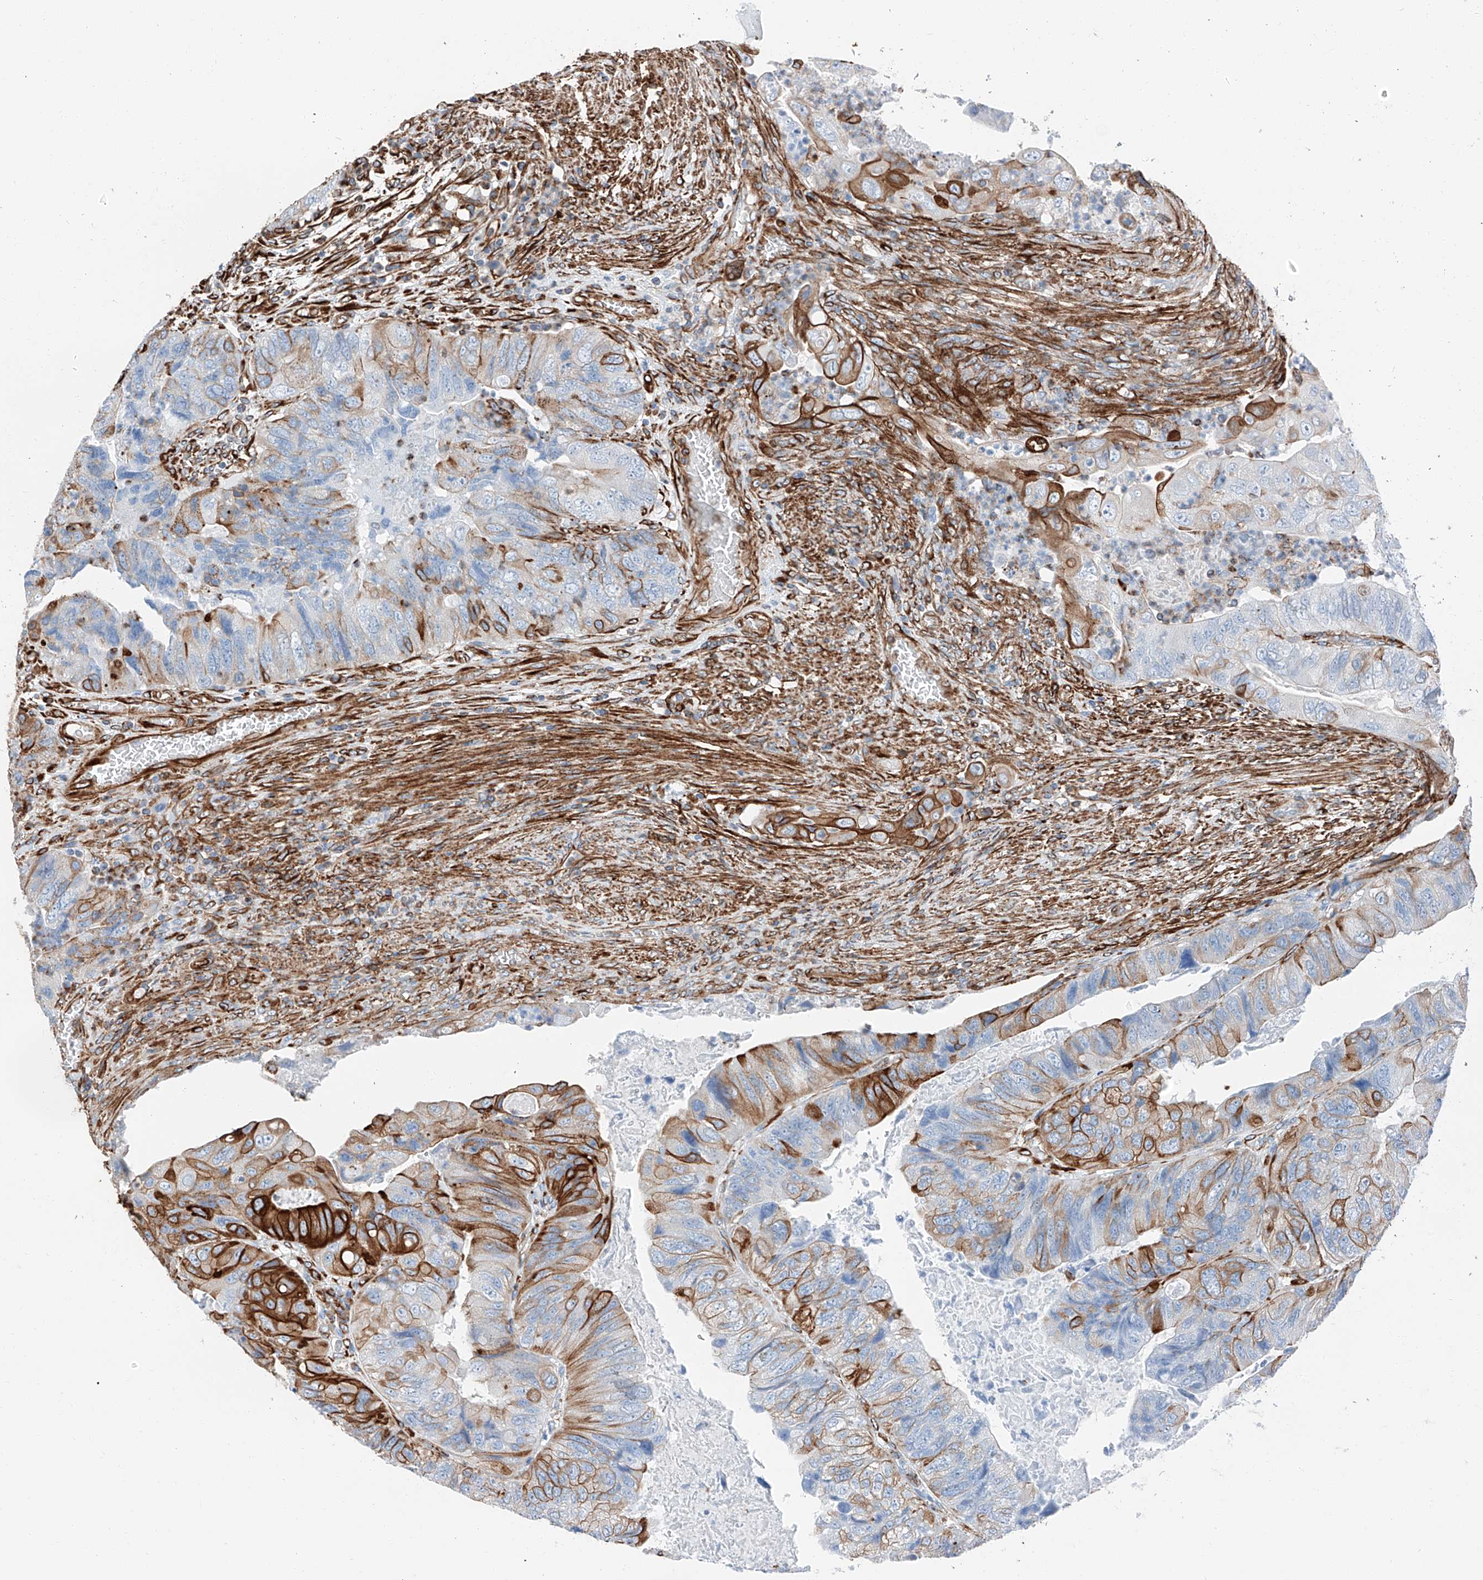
{"staining": {"intensity": "strong", "quantity": "<25%", "location": "cytoplasmic/membranous"}, "tissue": "colorectal cancer", "cell_type": "Tumor cells", "image_type": "cancer", "snomed": [{"axis": "morphology", "description": "Adenocarcinoma, NOS"}, {"axis": "topography", "description": "Rectum"}], "caption": "Strong cytoplasmic/membranous protein positivity is seen in approximately <25% of tumor cells in colorectal cancer.", "gene": "ZNF804A", "patient": {"sex": "male", "age": 63}}